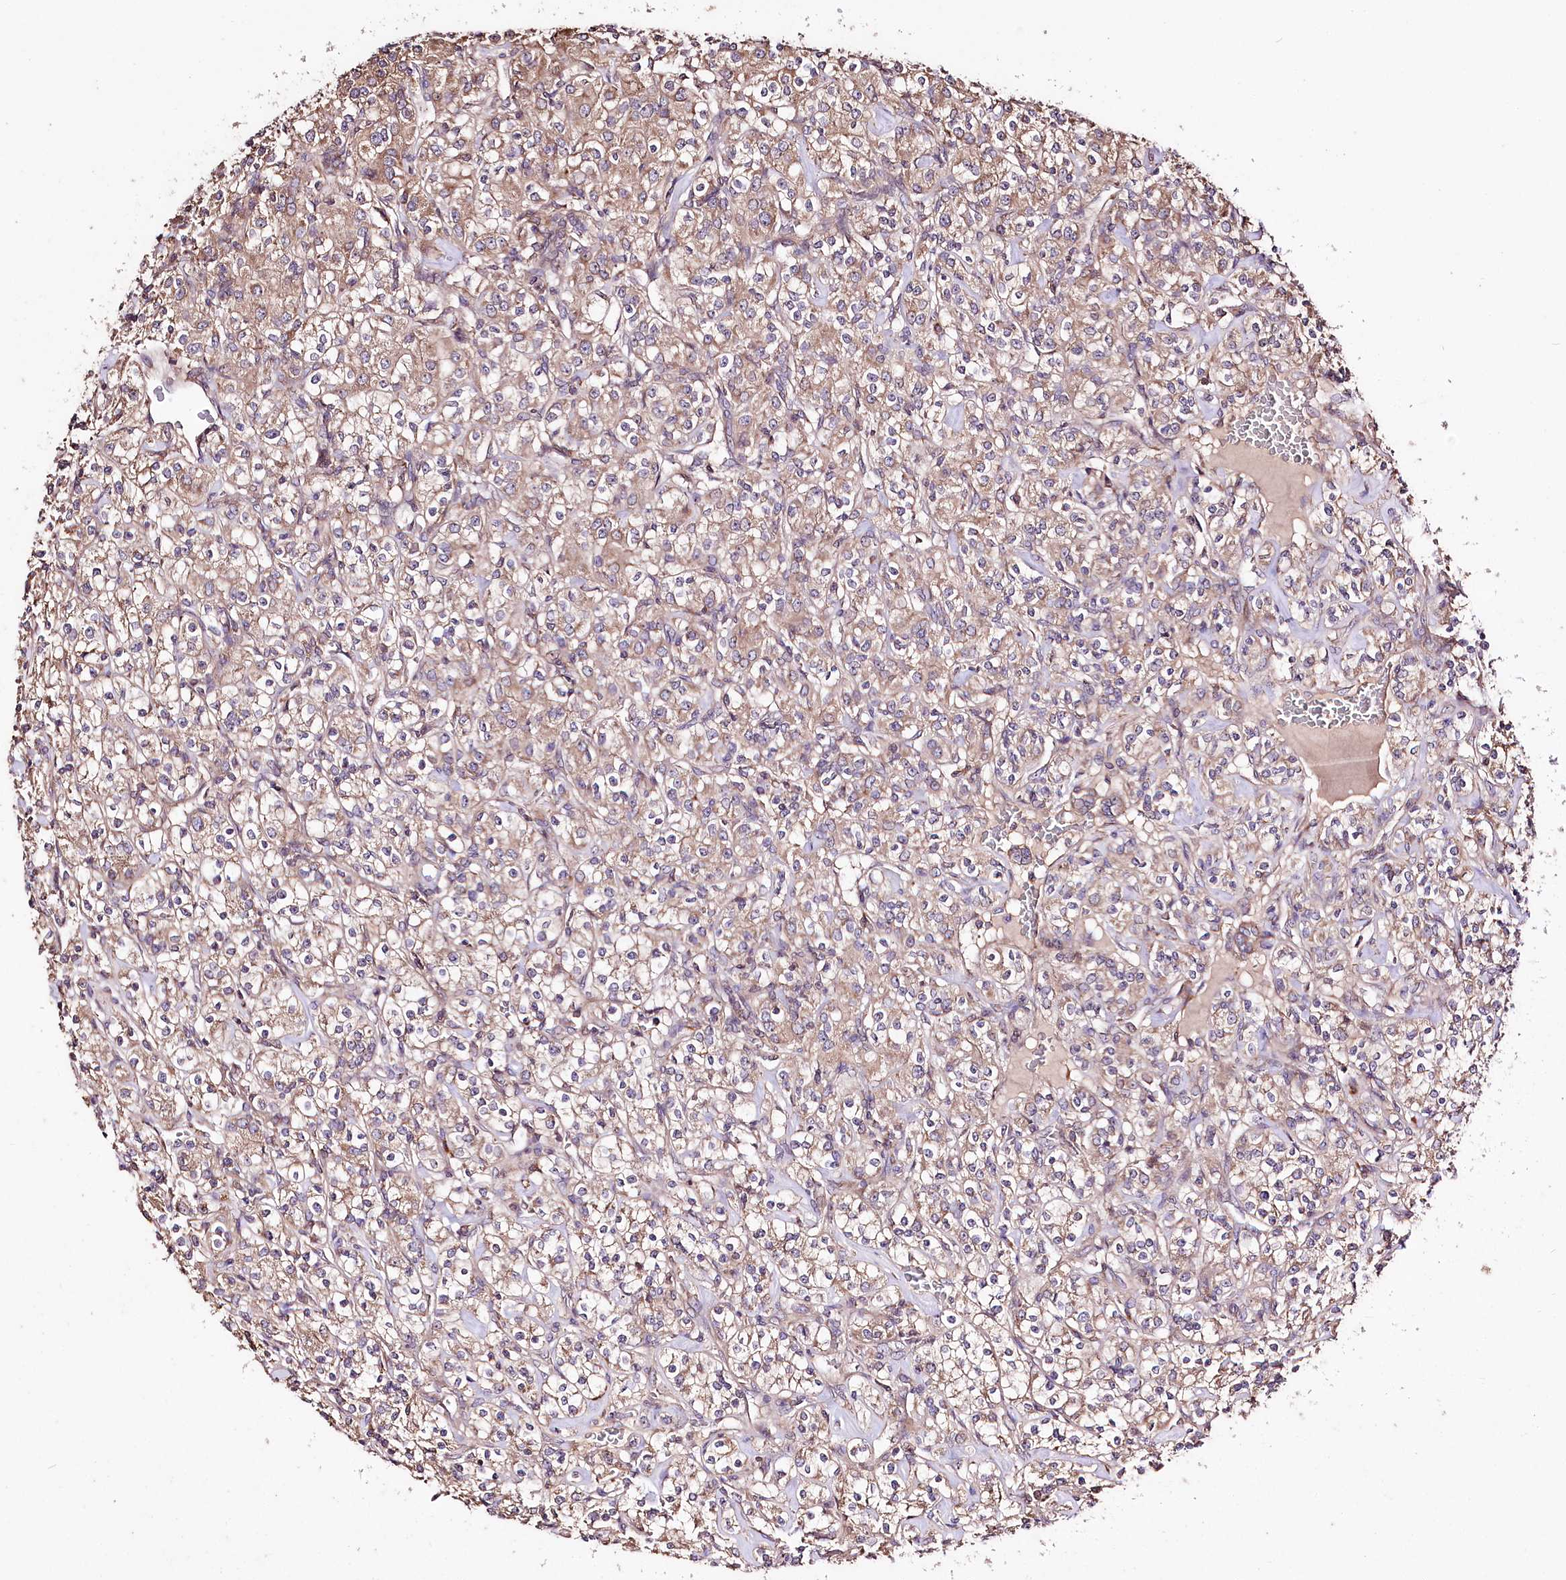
{"staining": {"intensity": "moderate", "quantity": ">75%", "location": "cytoplasmic/membranous"}, "tissue": "renal cancer", "cell_type": "Tumor cells", "image_type": "cancer", "snomed": [{"axis": "morphology", "description": "Adenocarcinoma, NOS"}, {"axis": "topography", "description": "Kidney"}], "caption": "The photomicrograph demonstrates a brown stain indicating the presence of a protein in the cytoplasmic/membranous of tumor cells in renal cancer.", "gene": "WWC1", "patient": {"sex": "male", "age": 77}}